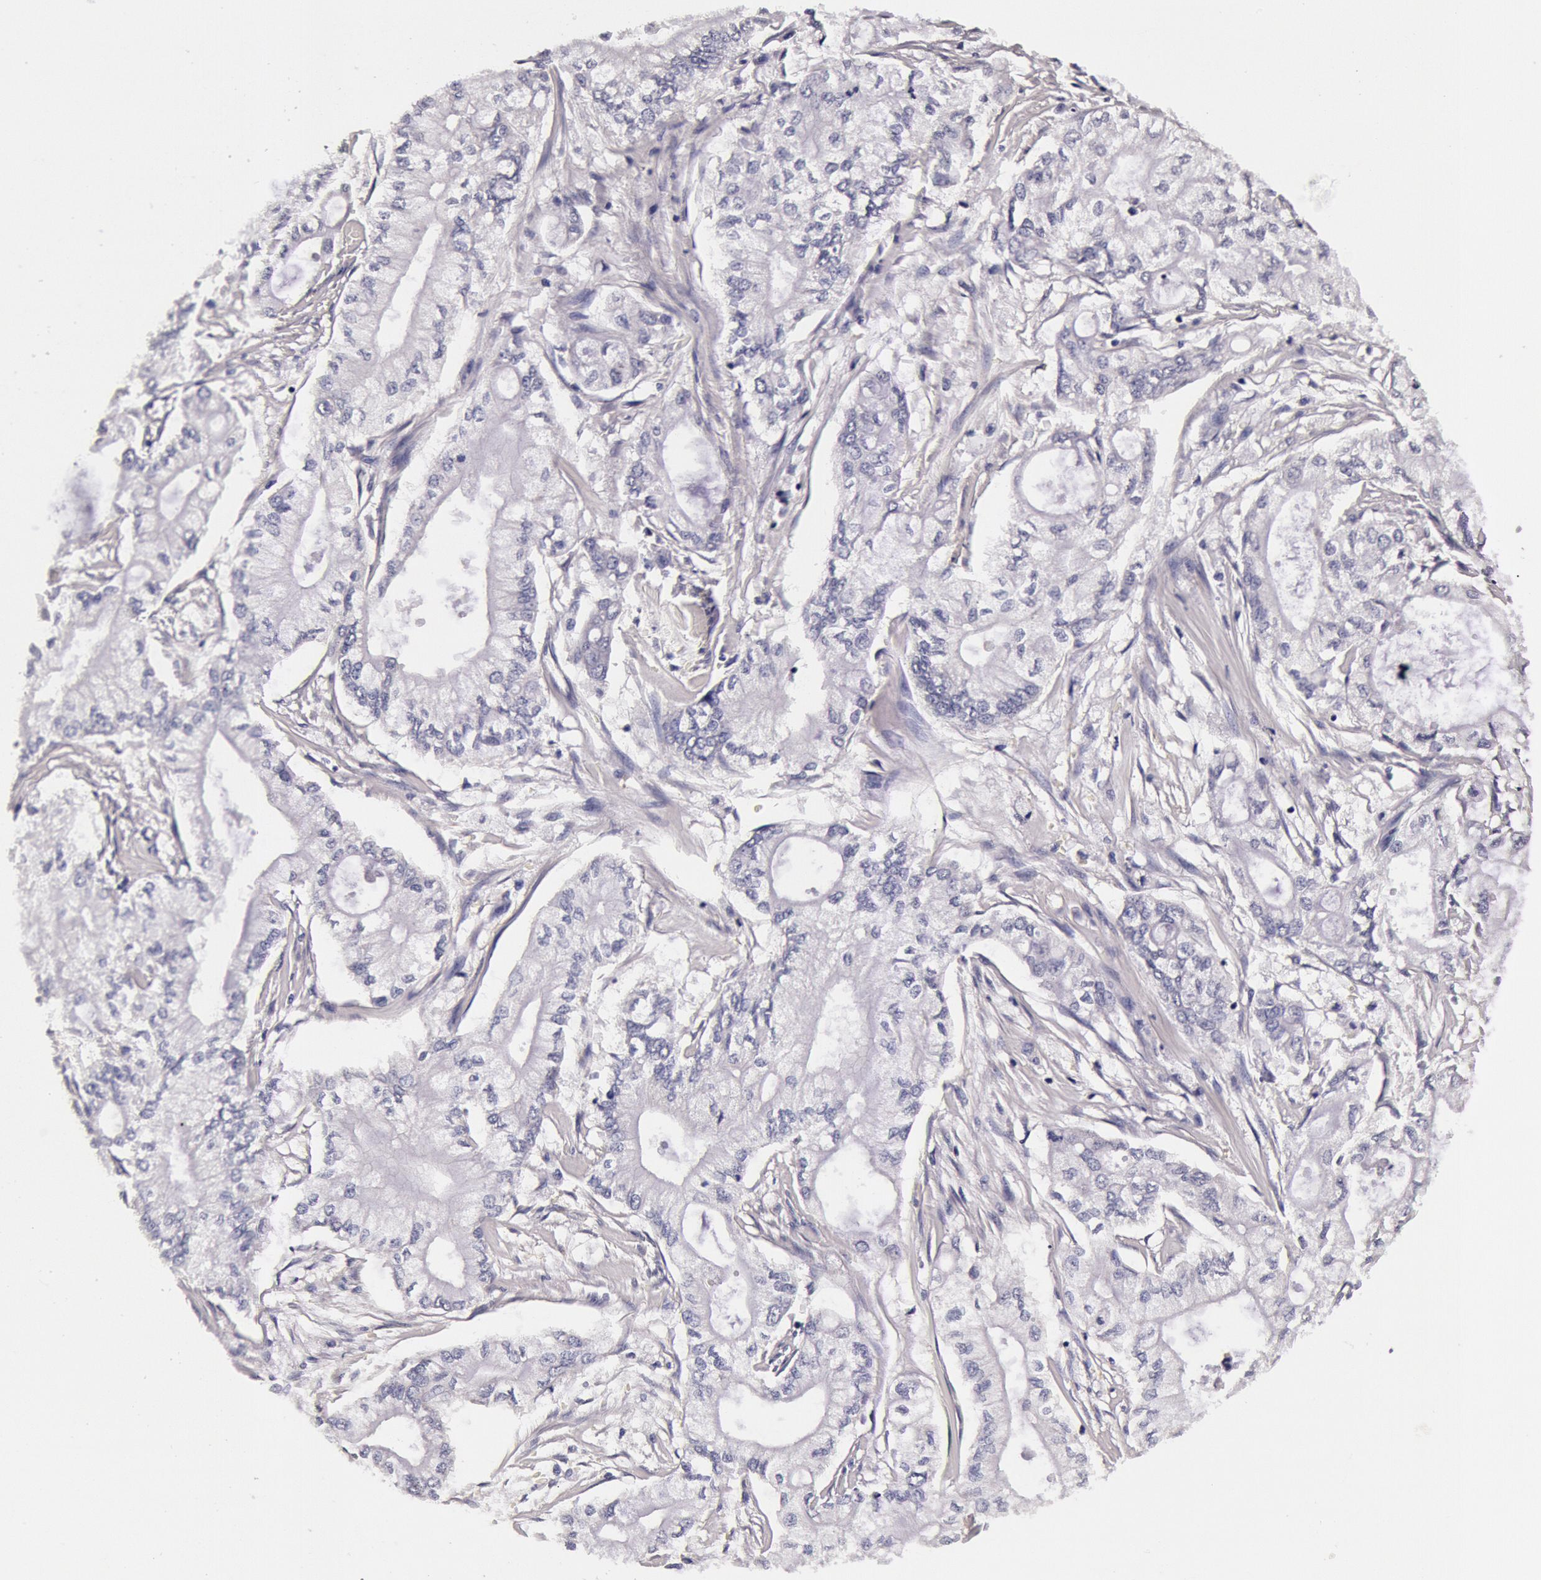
{"staining": {"intensity": "negative", "quantity": "none", "location": "none"}, "tissue": "pancreatic cancer", "cell_type": "Tumor cells", "image_type": "cancer", "snomed": [{"axis": "morphology", "description": "Adenocarcinoma, NOS"}, {"axis": "topography", "description": "Pancreas"}], "caption": "Immunohistochemistry of adenocarcinoma (pancreatic) reveals no positivity in tumor cells.", "gene": "CCDC22", "patient": {"sex": "male", "age": 79}}